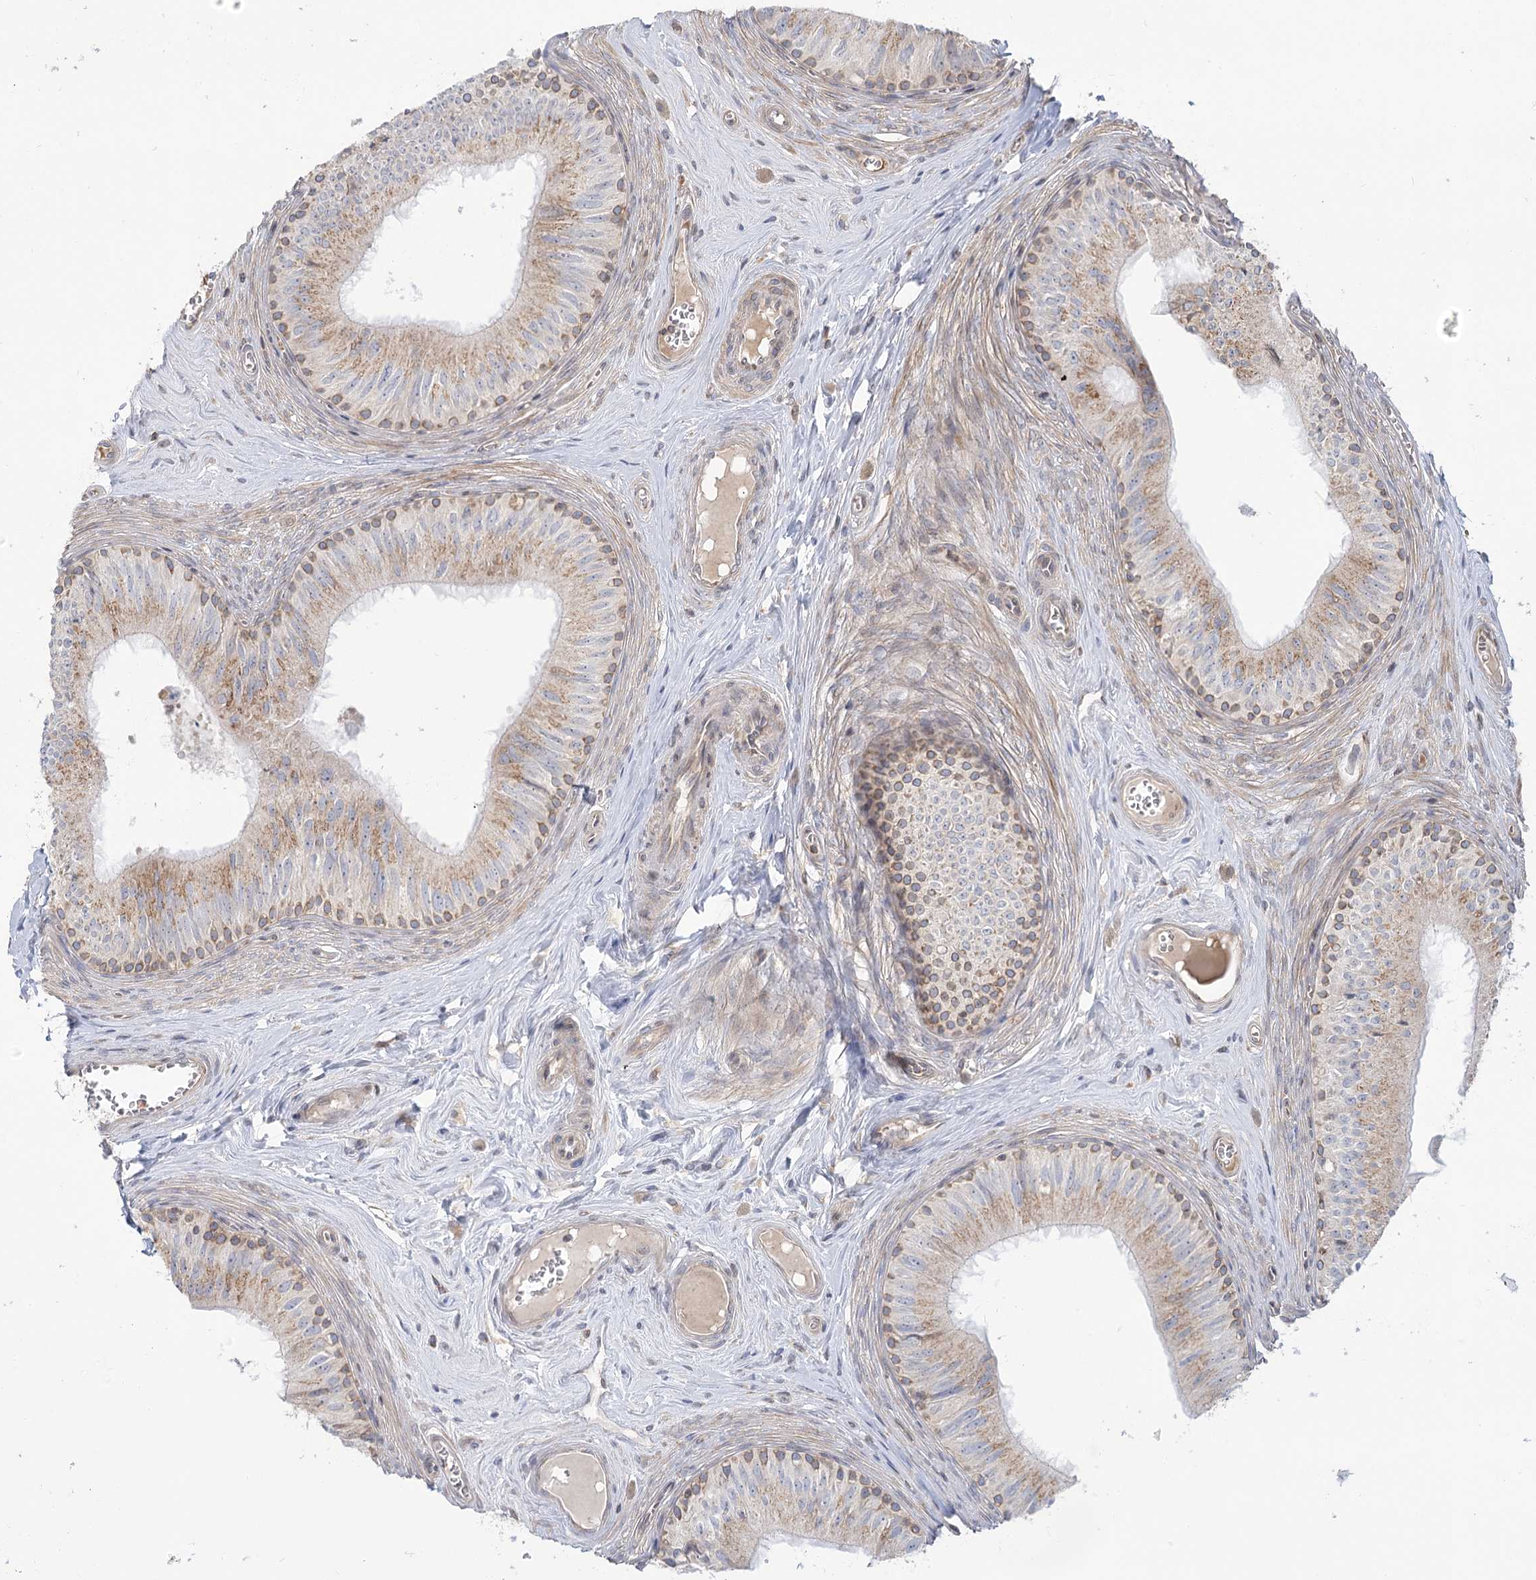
{"staining": {"intensity": "moderate", "quantity": "25%-75%", "location": "cytoplasmic/membranous"}, "tissue": "epididymis", "cell_type": "Glandular cells", "image_type": "normal", "snomed": [{"axis": "morphology", "description": "Normal tissue, NOS"}, {"axis": "topography", "description": "Epididymis"}], "caption": "Normal epididymis shows moderate cytoplasmic/membranous expression in about 25%-75% of glandular cells, visualized by immunohistochemistry.", "gene": "MTMR3", "patient": {"sex": "male", "age": 46}}